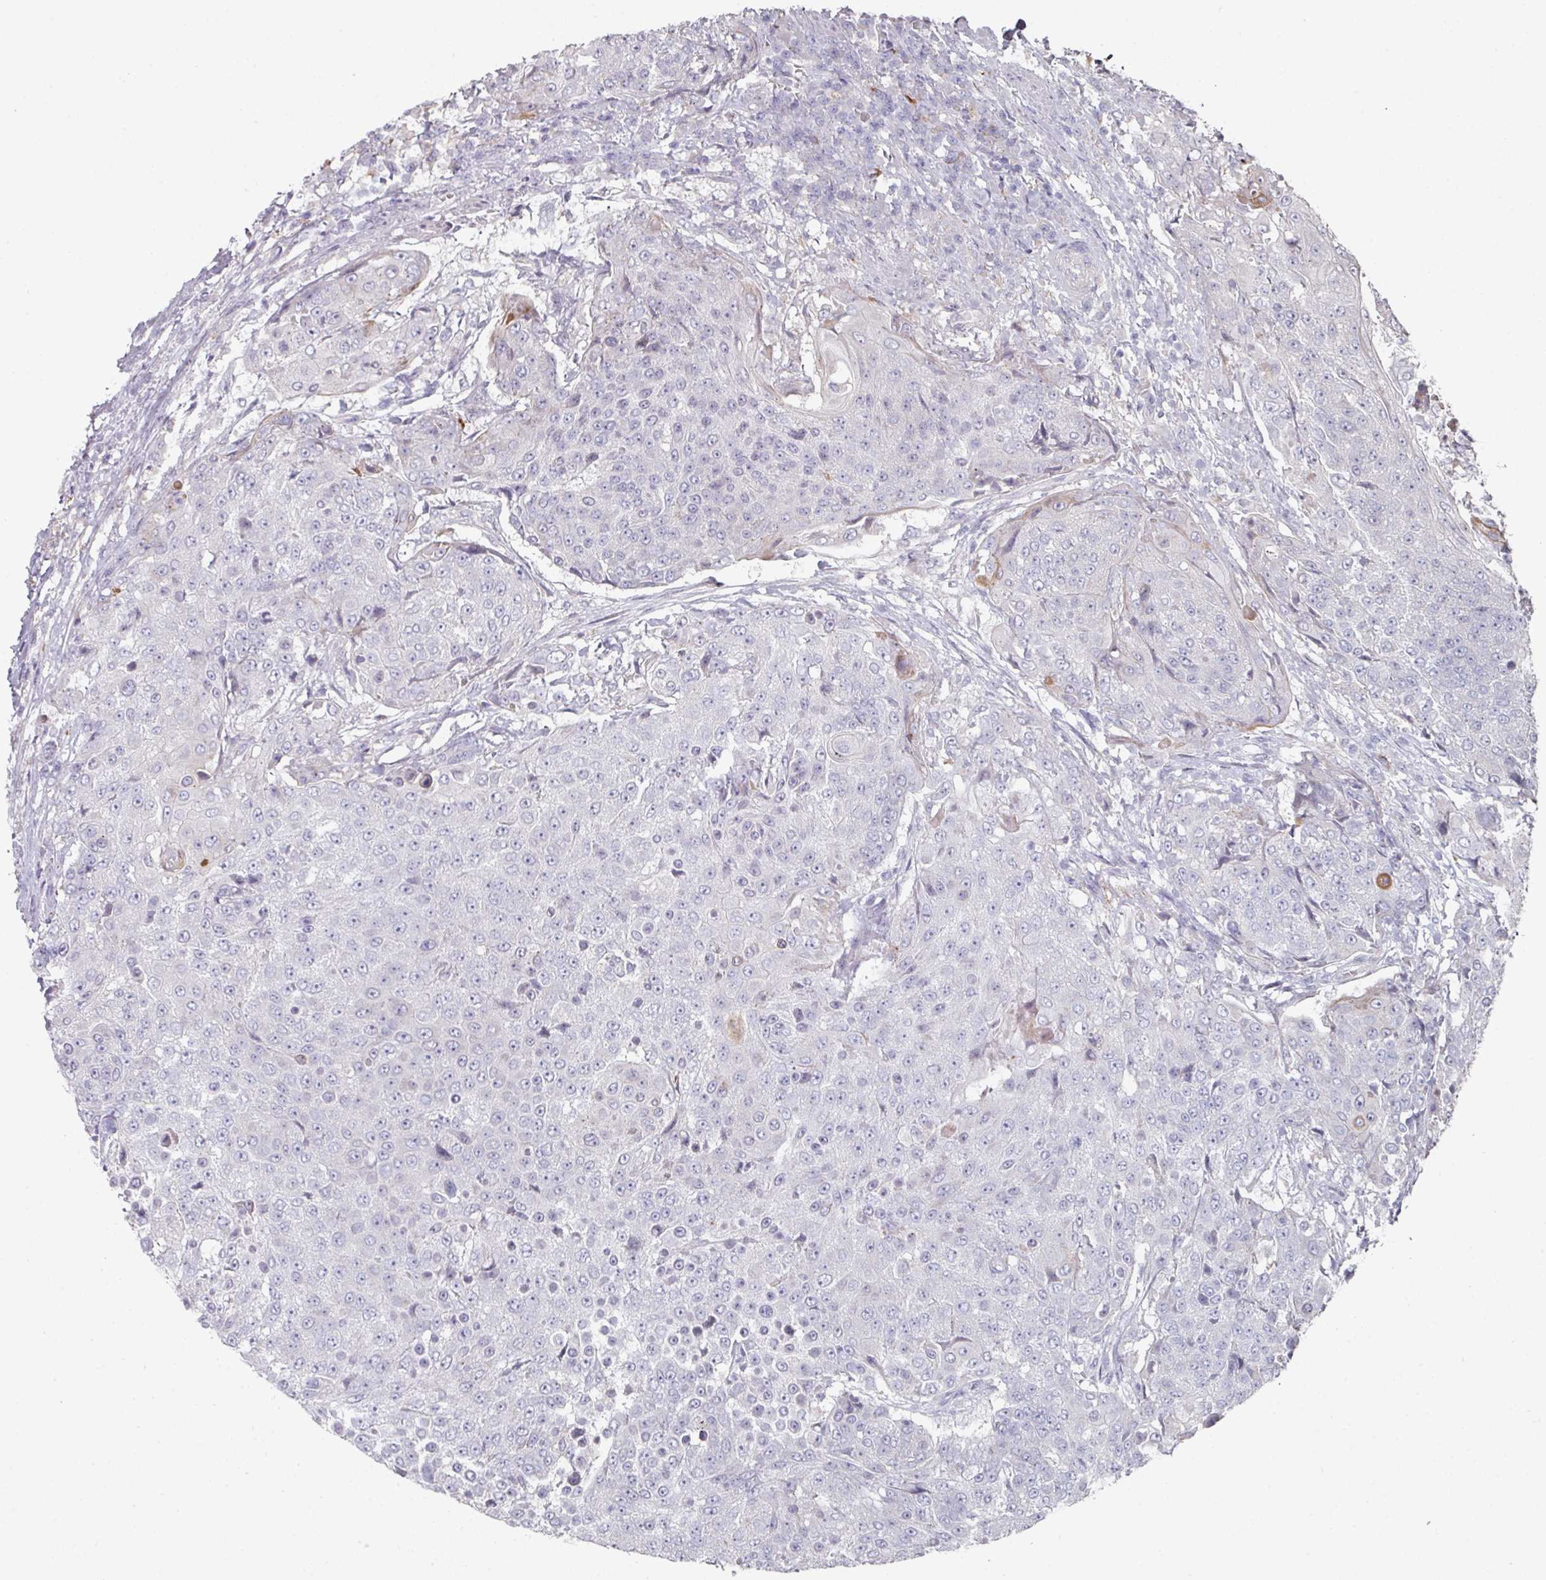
{"staining": {"intensity": "negative", "quantity": "none", "location": "none"}, "tissue": "urothelial cancer", "cell_type": "Tumor cells", "image_type": "cancer", "snomed": [{"axis": "morphology", "description": "Urothelial carcinoma, High grade"}, {"axis": "topography", "description": "Urinary bladder"}], "caption": "Immunohistochemistry (IHC) of urothelial carcinoma (high-grade) demonstrates no positivity in tumor cells.", "gene": "WSB2", "patient": {"sex": "female", "age": 63}}